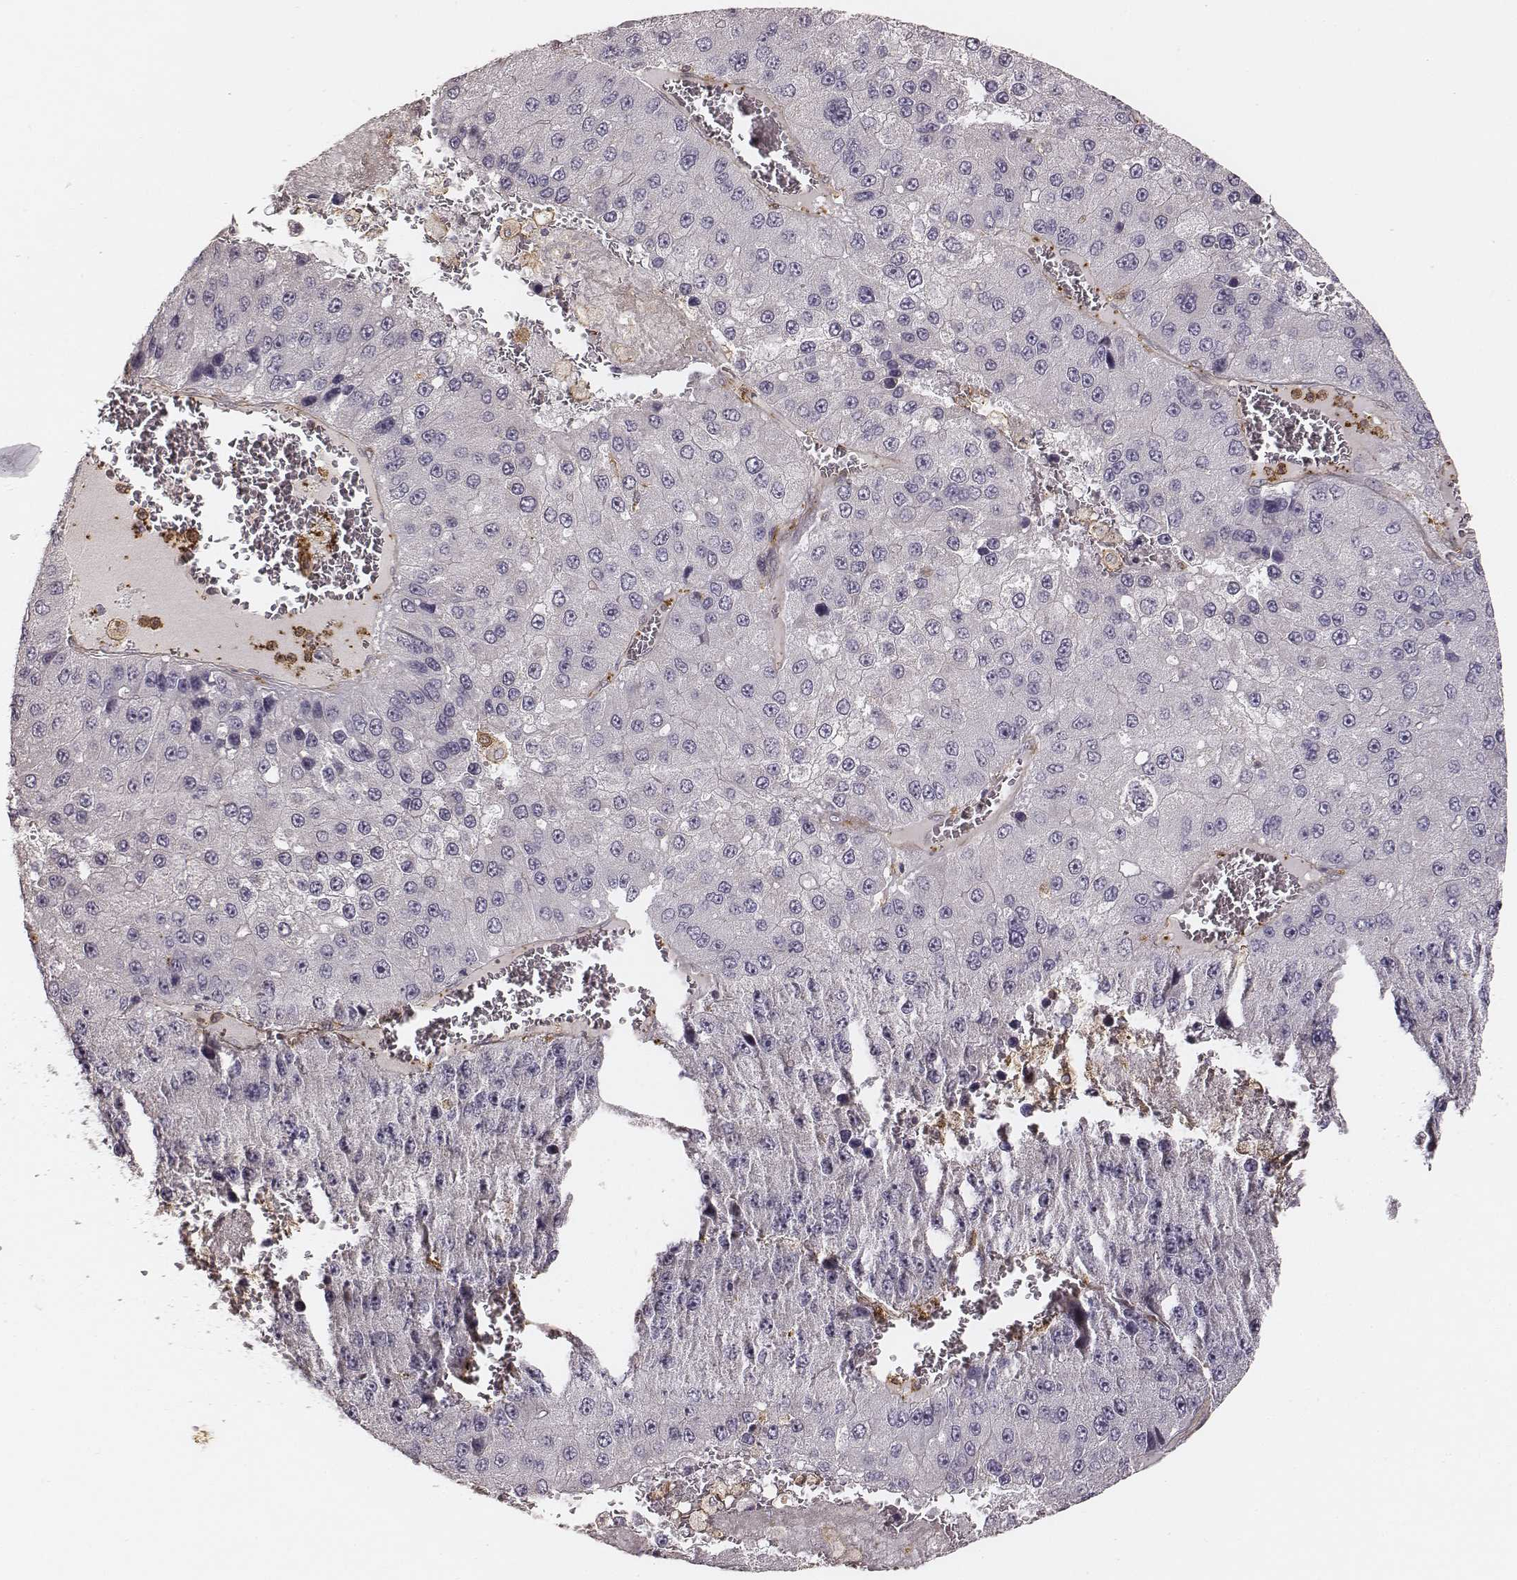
{"staining": {"intensity": "negative", "quantity": "none", "location": "none"}, "tissue": "liver cancer", "cell_type": "Tumor cells", "image_type": "cancer", "snomed": [{"axis": "morphology", "description": "Carcinoma, Hepatocellular, NOS"}, {"axis": "topography", "description": "Liver"}], "caption": "Tumor cells are negative for protein expression in human hepatocellular carcinoma (liver).", "gene": "ZYX", "patient": {"sex": "female", "age": 73}}